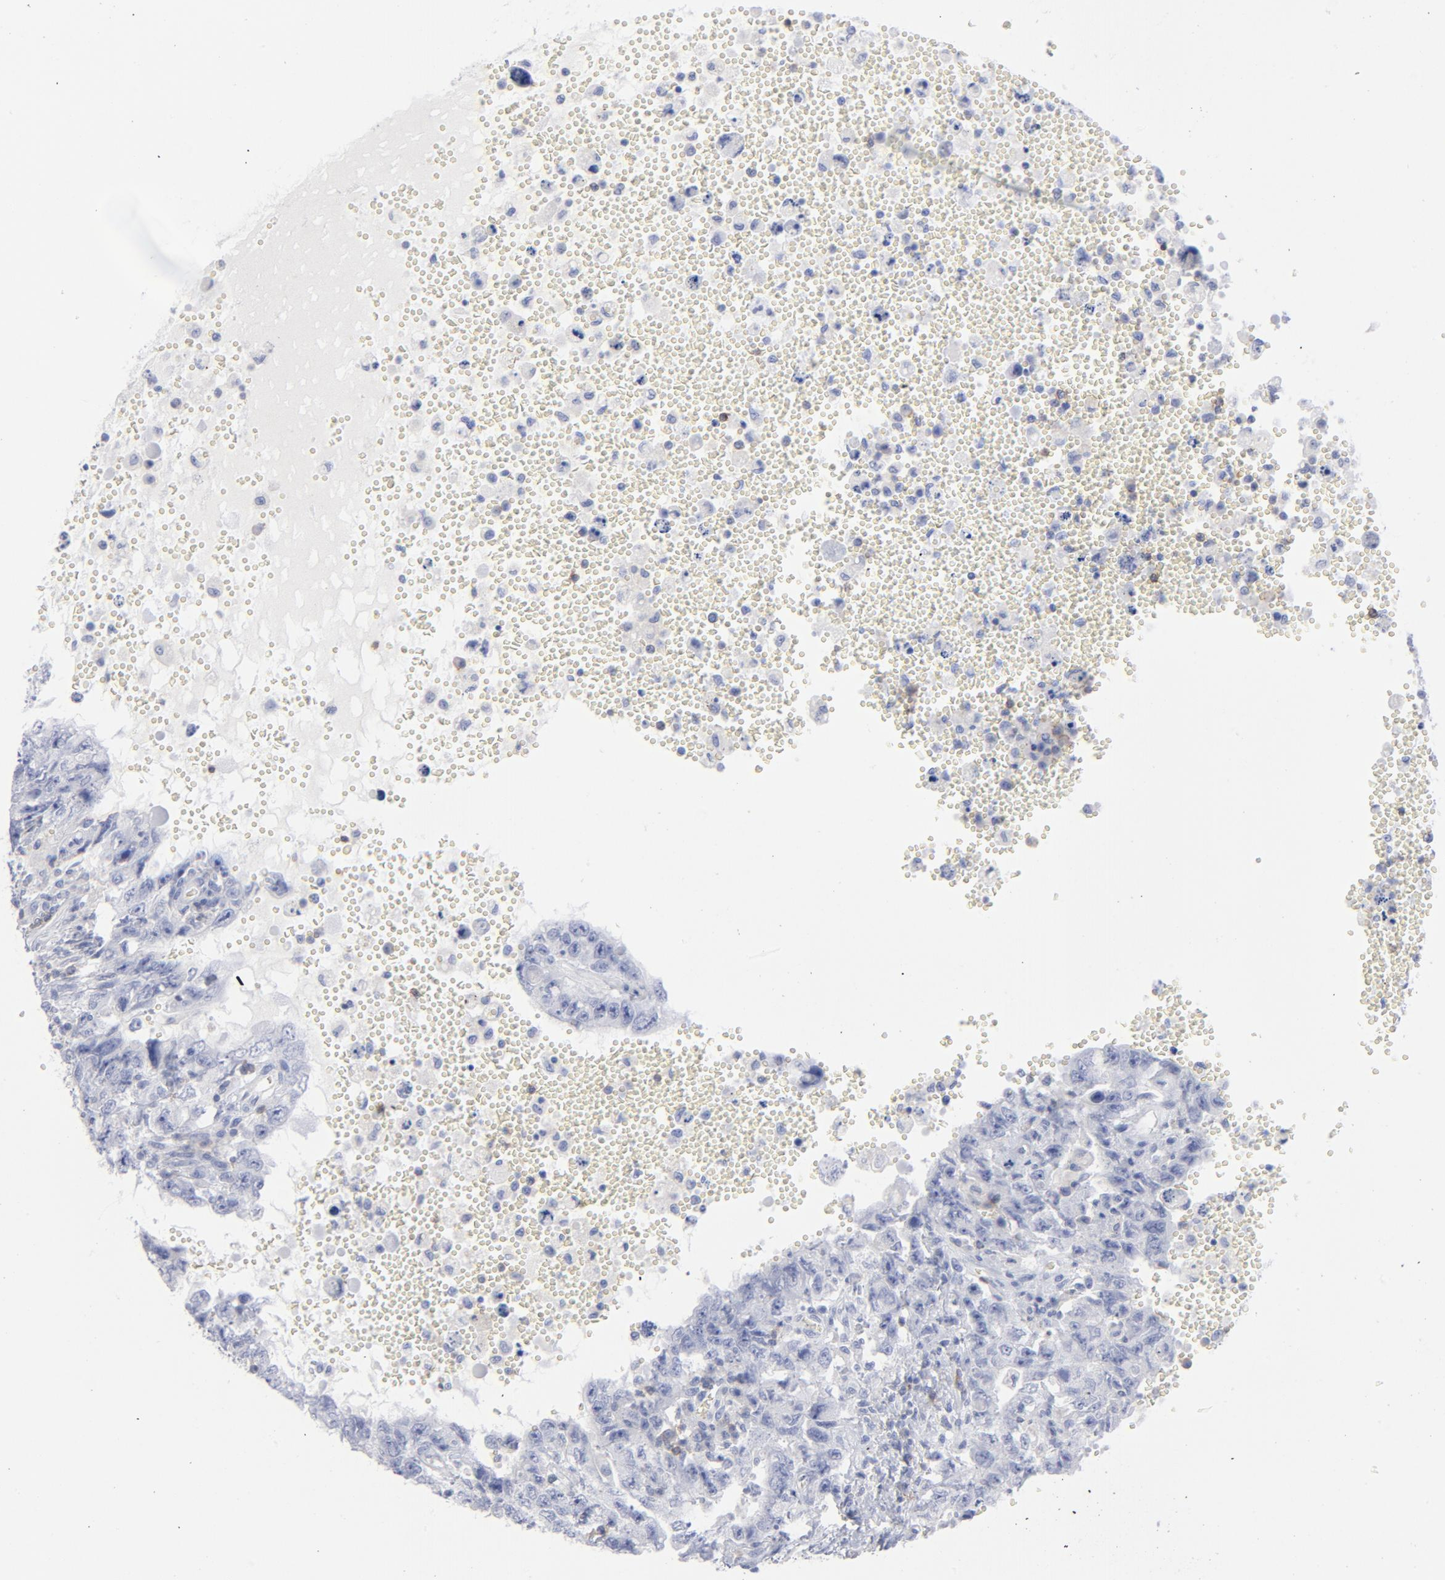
{"staining": {"intensity": "negative", "quantity": "none", "location": "none"}, "tissue": "testis cancer", "cell_type": "Tumor cells", "image_type": "cancer", "snomed": [{"axis": "morphology", "description": "Carcinoma, Embryonal, NOS"}, {"axis": "topography", "description": "Testis"}], "caption": "Immunohistochemistry (IHC) micrograph of neoplastic tissue: human testis cancer (embryonal carcinoma) stained with DAB (3,3'-diaminobenzidine) reveals no significant protein staining in tumor cells. Brightfield microscopy of IHC stained with DAB (brown) and hematoxylin (blue), captured at high magnification.", "gene": "P2RY8", "patient": {"sex": "male", "age": 26}}